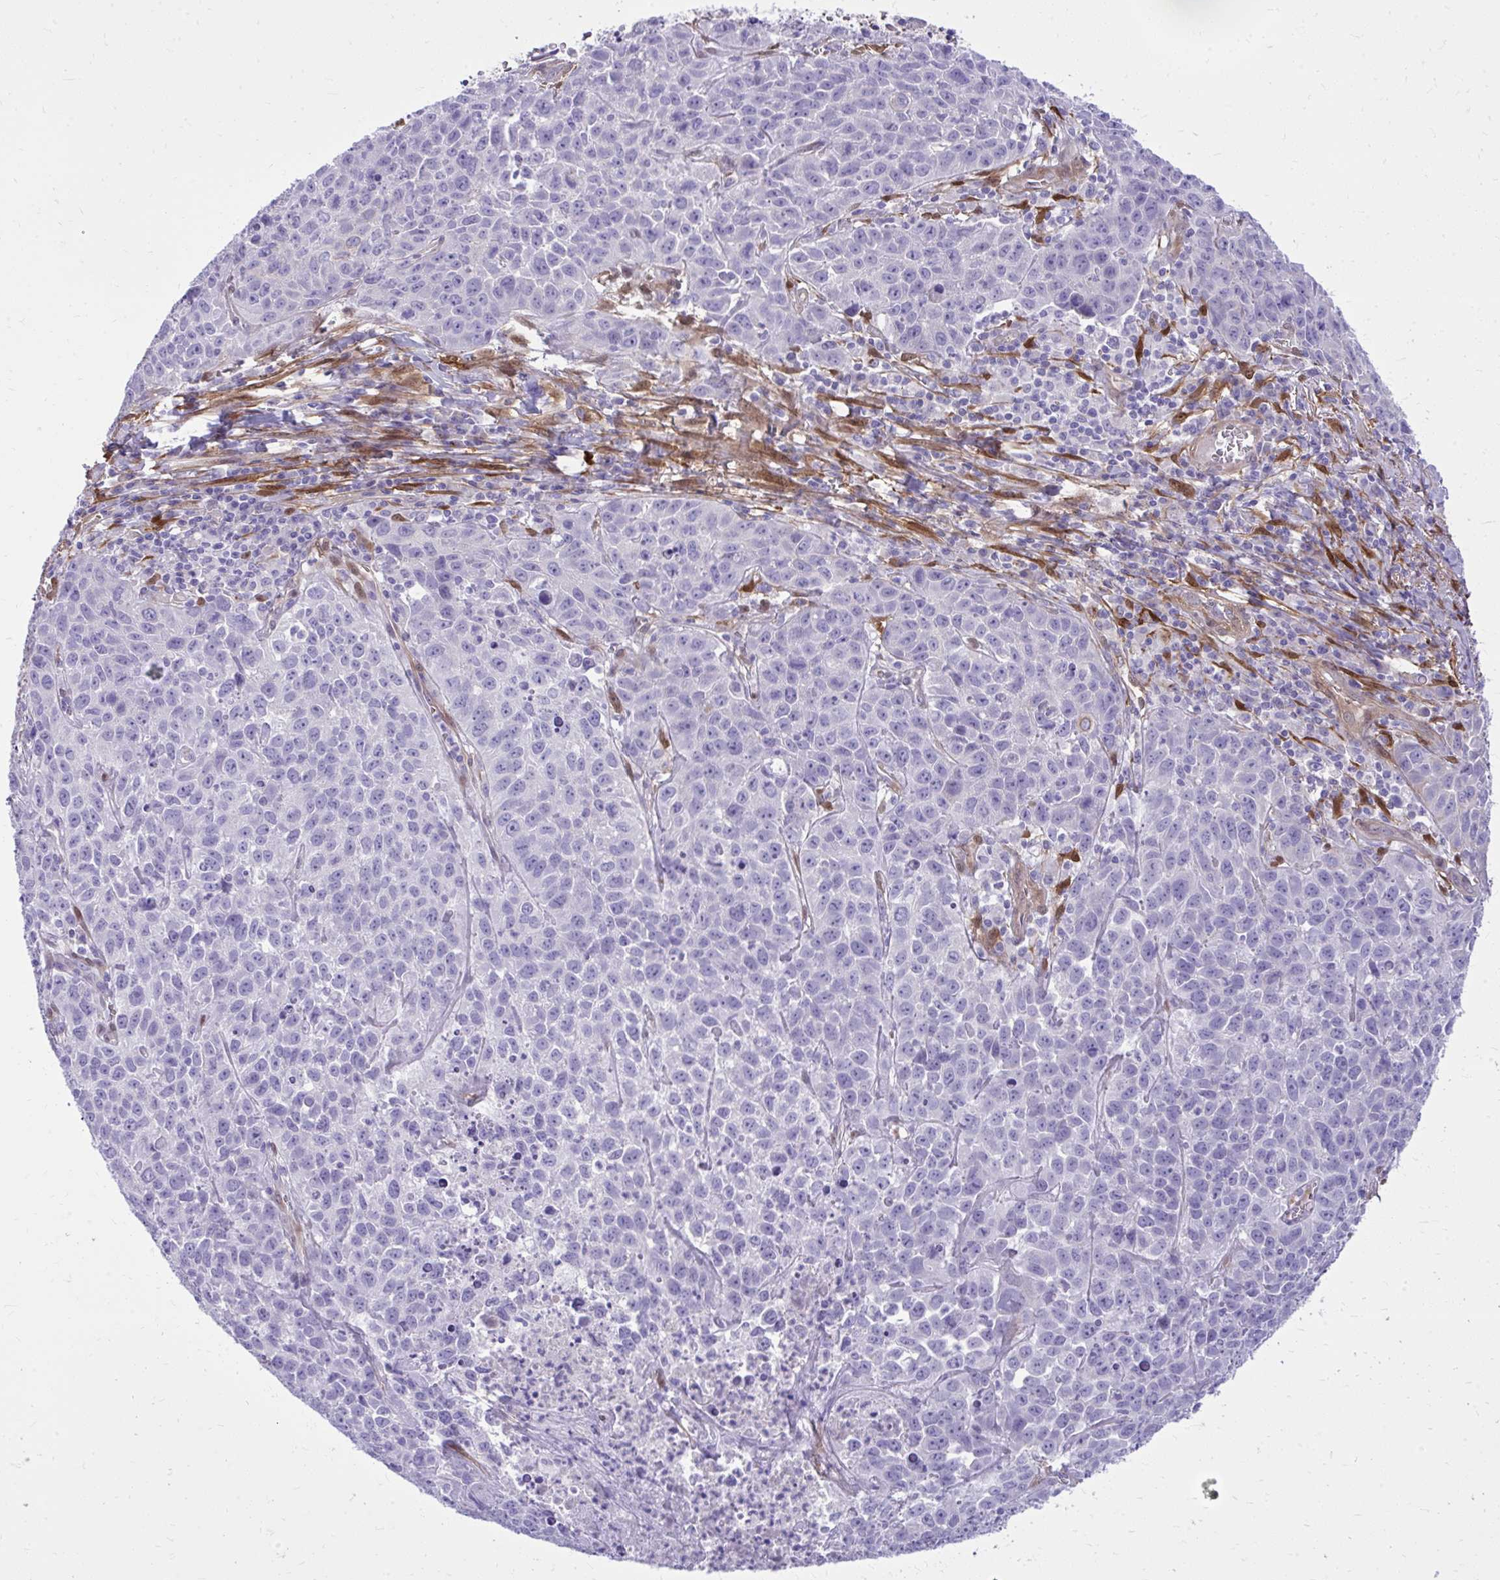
{"staining": {"intensity": "negative", "quantity": "none", "location": "none"}, "tissue": "lung cancer", "cell_type": "Tumor cells", "image_type": "cancer", "snomed": [{"axis": "morphology", "description": "Squamous cell carcinoma, NOS"}, {"axis": "topography", "description": "Lung"}], "caption": "The micrograph displays no significant expression in tumor cells of lung squamous cell carcinoma. (Immunohistochemistry (ihc), brightfield microscopy, high magnification).", "gene": "NNMT", "patient": {"sex": "male", "age": 76}}